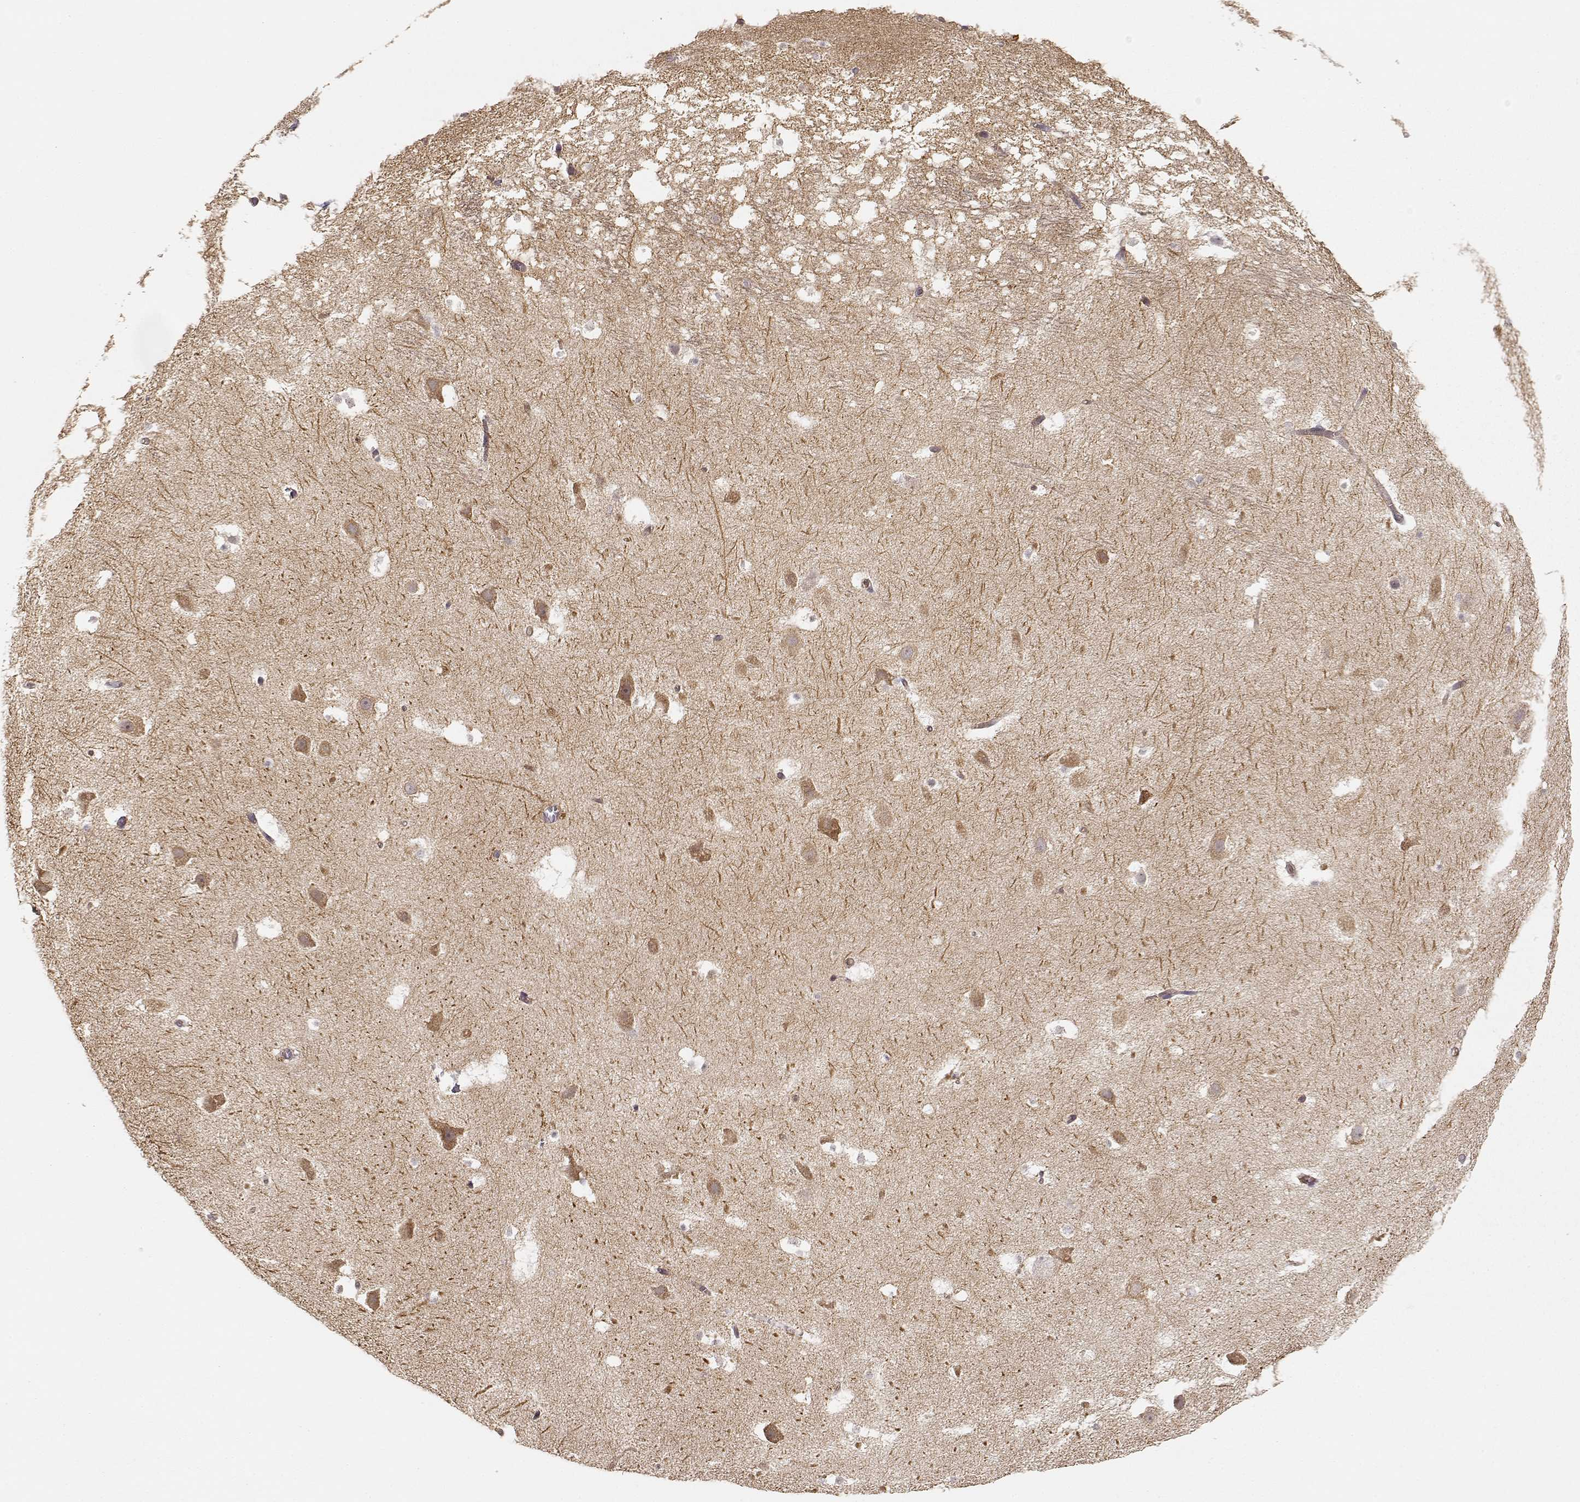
{"staining": {"intensity": "weak", "quantity": "25%-75%", "location": "cytoplasmic/membranous"}, "tissue": "hippocampus", "cell_type": "Glial cells", "image_type": "normal", "snomed": [{"axis": "morphology", "description": "Normal tissue, NOS"}, {"axis": "topography", "description": "Hippocampus"}], "caption": "Normal hippocampus displays weak cytoplasmic/membranous positivity in approximately 25%-75% of glial cells.", "gene": "ARHGEF2", "patient": {"sex": "male", "age": 26}}